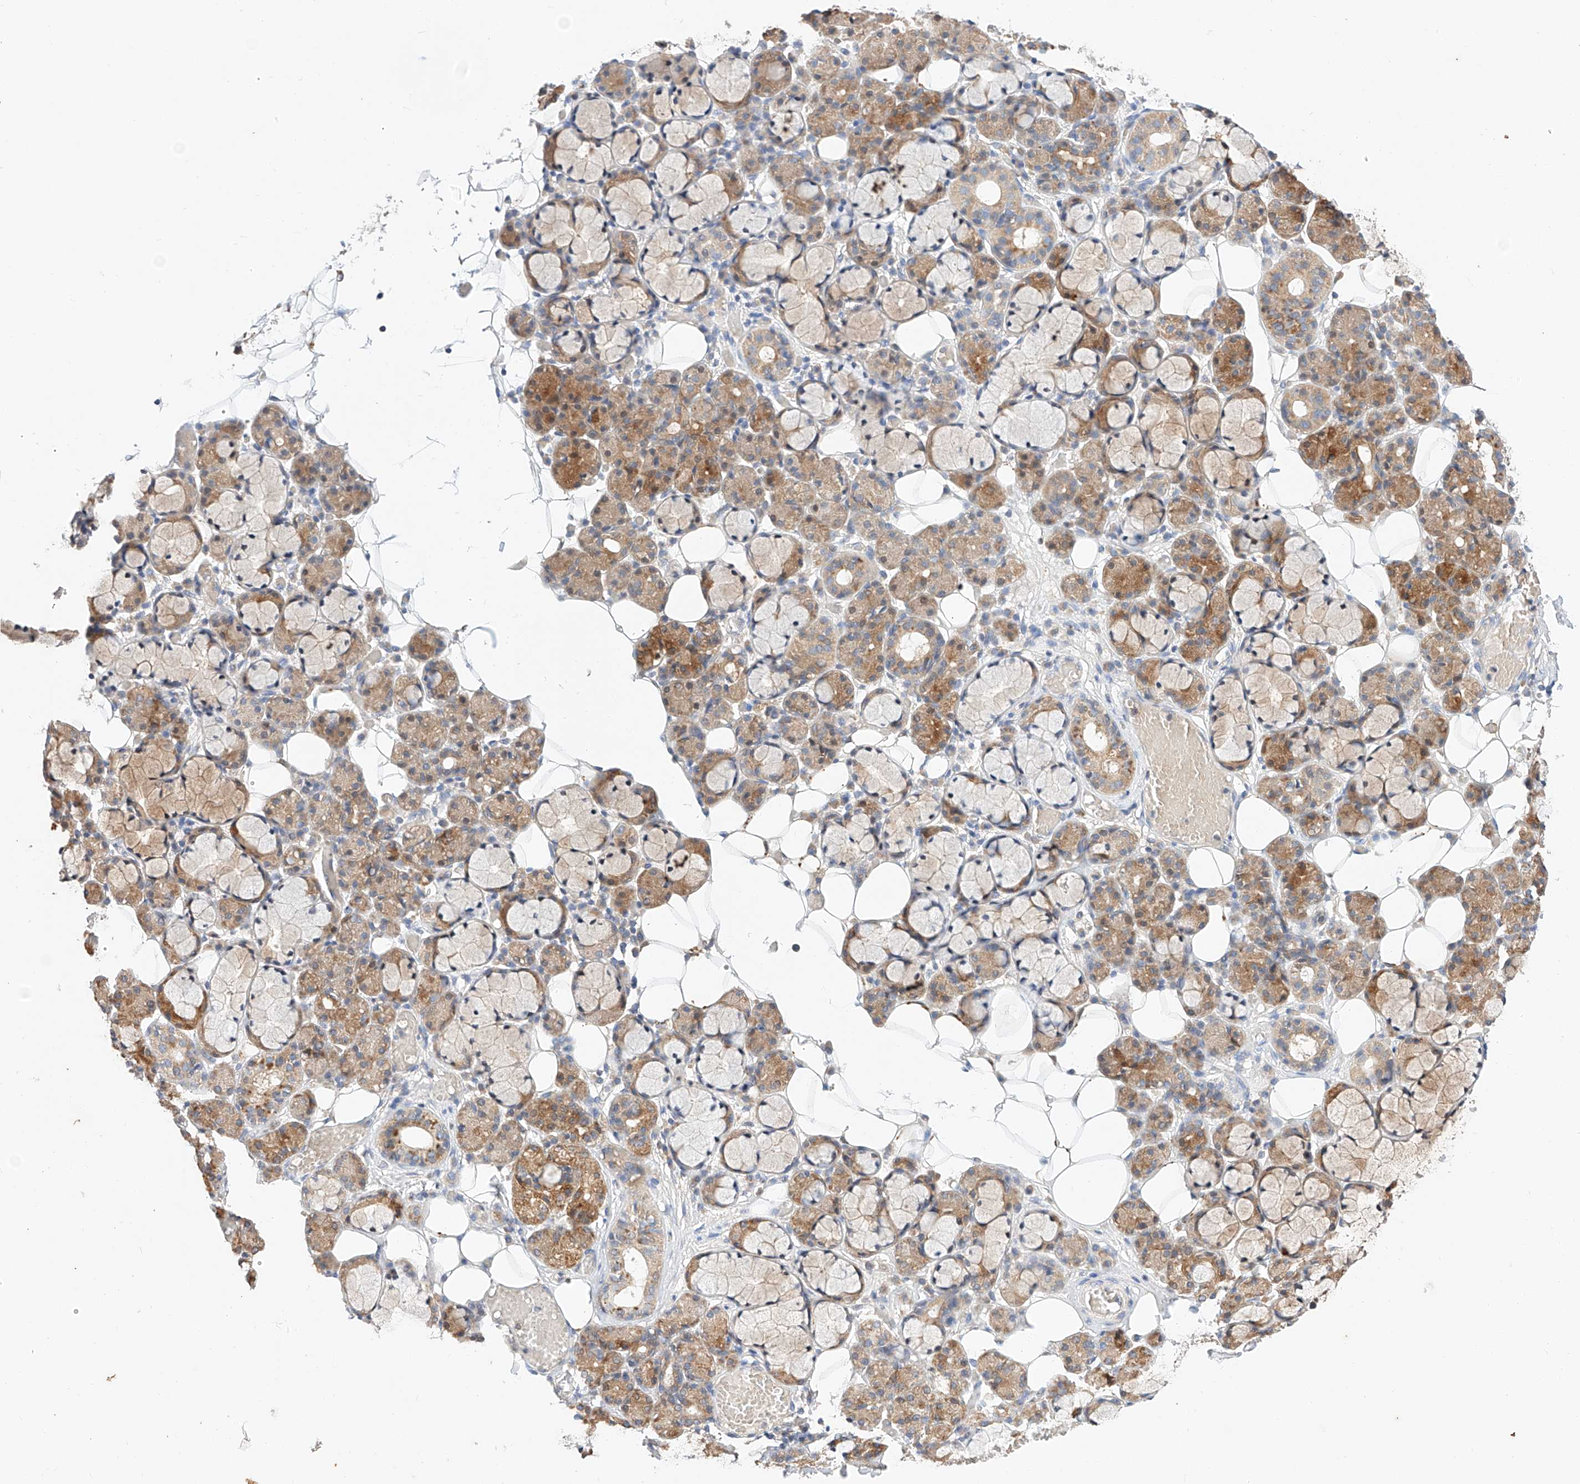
{"staining": {"intensity": "moderate", "quantity": "25%-75%", "location": "cytoplasmic/membranous"}, "tissue": "salivary gland", "cell_type": "Glandular cells", "image_type": "normal", "snomed": [{"axis": "morphology", "description": "Normal tissue, NOS"}, {"axis": "topography", "description": "Salivary gland"}], "caption": "High-power microscopy captured an immunohistochemistry micrograph of benign salivary gland, revealing moderate cytoplasmic/membranous expression in about 25%-75% of glandular cells. (DAB (3,3'-diaminobenzidine) IHC with brightfield microscopy, high magnification).", "gene": "C6orf118", "patient": {"sex": "male", "age": 63}}